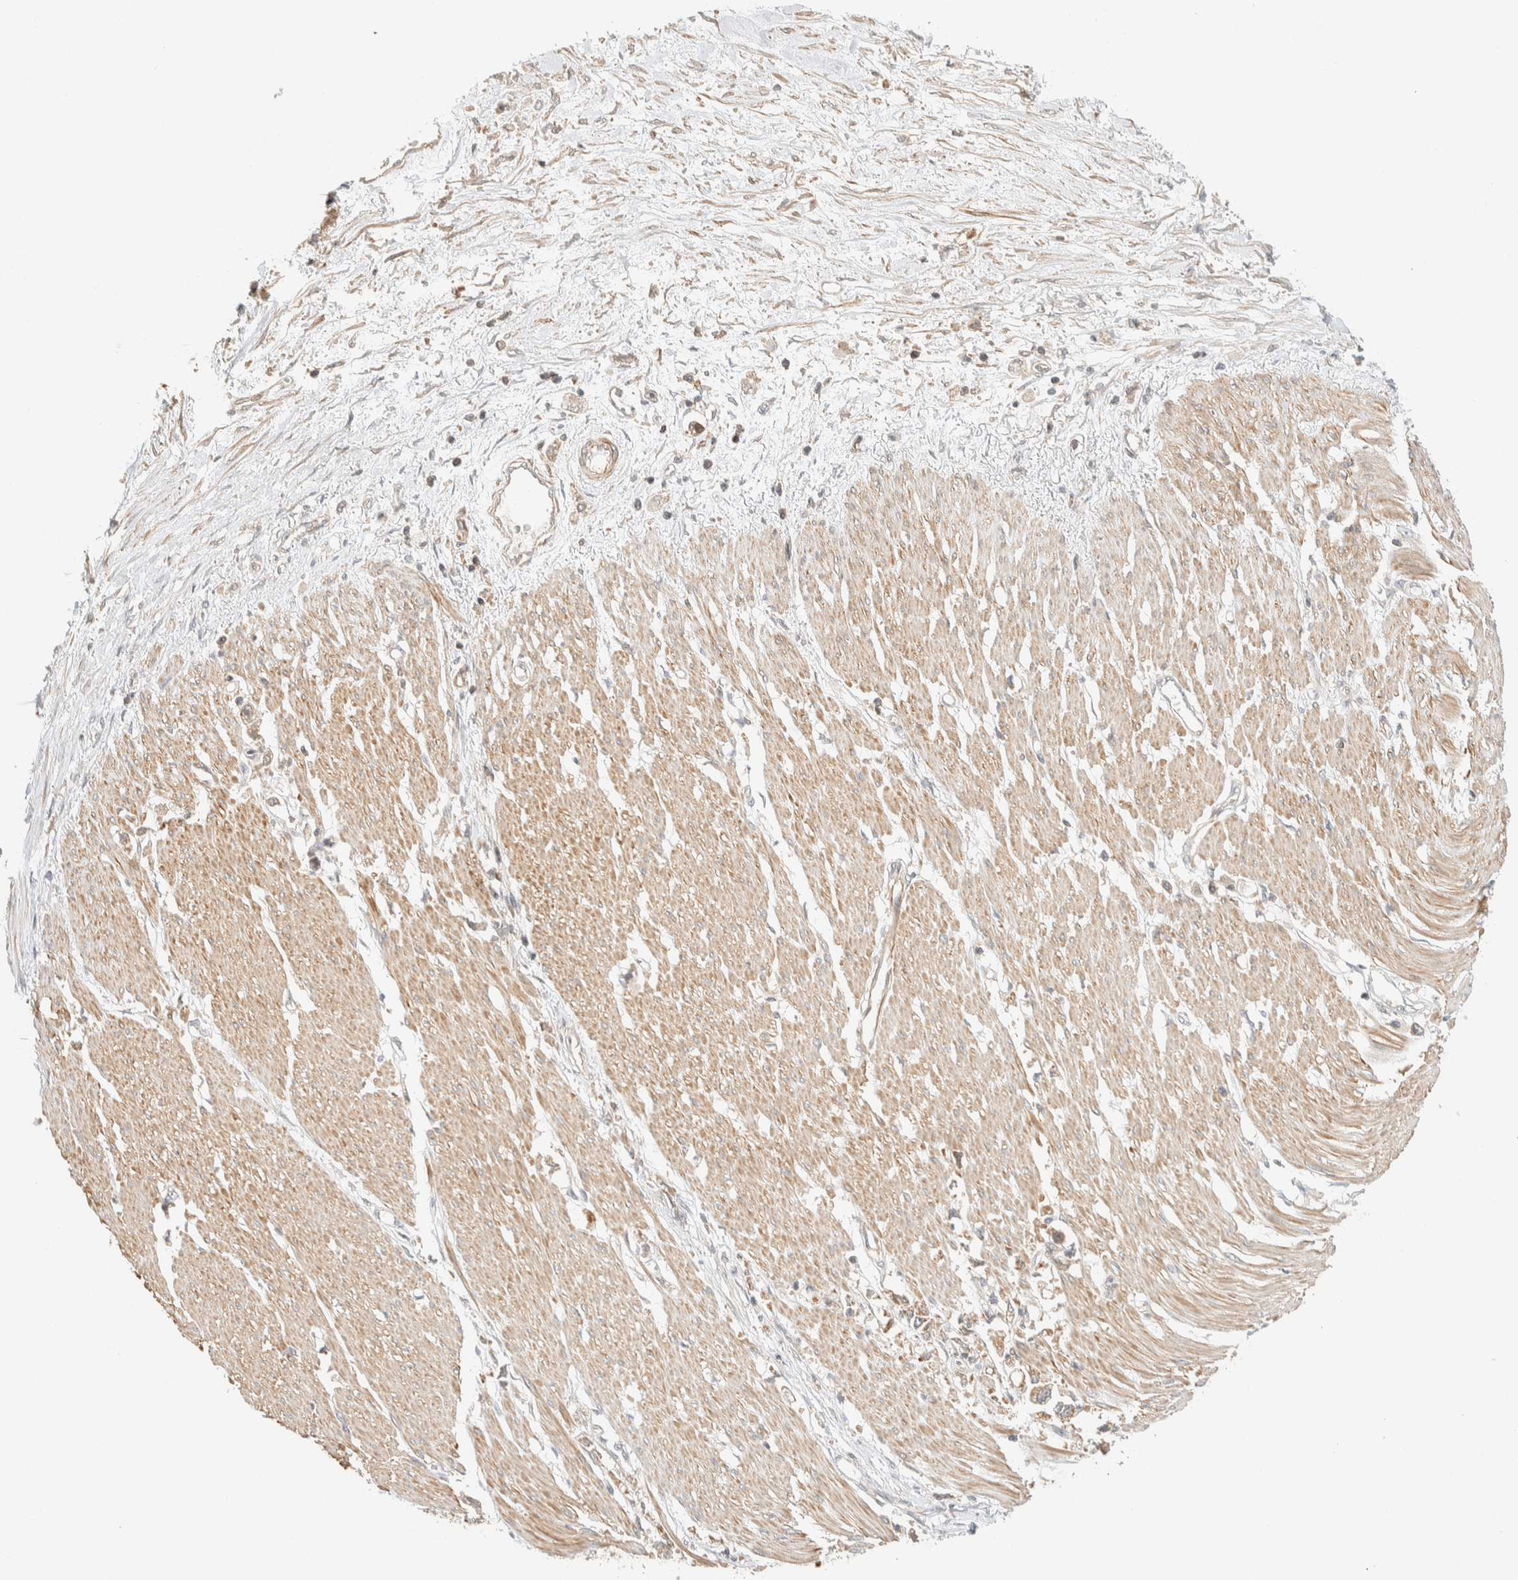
{"staining": {"intensity": "negative", "quantity": "none", "location": "none"}, "tissue": "stomach cancer", "cell_type": "Tumor cells", "image_type": "cancer", "snomed": [{"axis": "morphology", "description": "Adenocarcinoma, NOS"}, {"axis": "topography", "description": "Stomach"}], "caption": "Stomach adenocarcinoma was stained to show a protein in brown. There is no significant staining in tumor cells. (DAB (3,3'-diaminobenzidine) immunohistochemistry (IHC) with hematoxylin counter stain).", "gene": "ARFGEF1", "patient": {"sex": "female", "age": 59}}